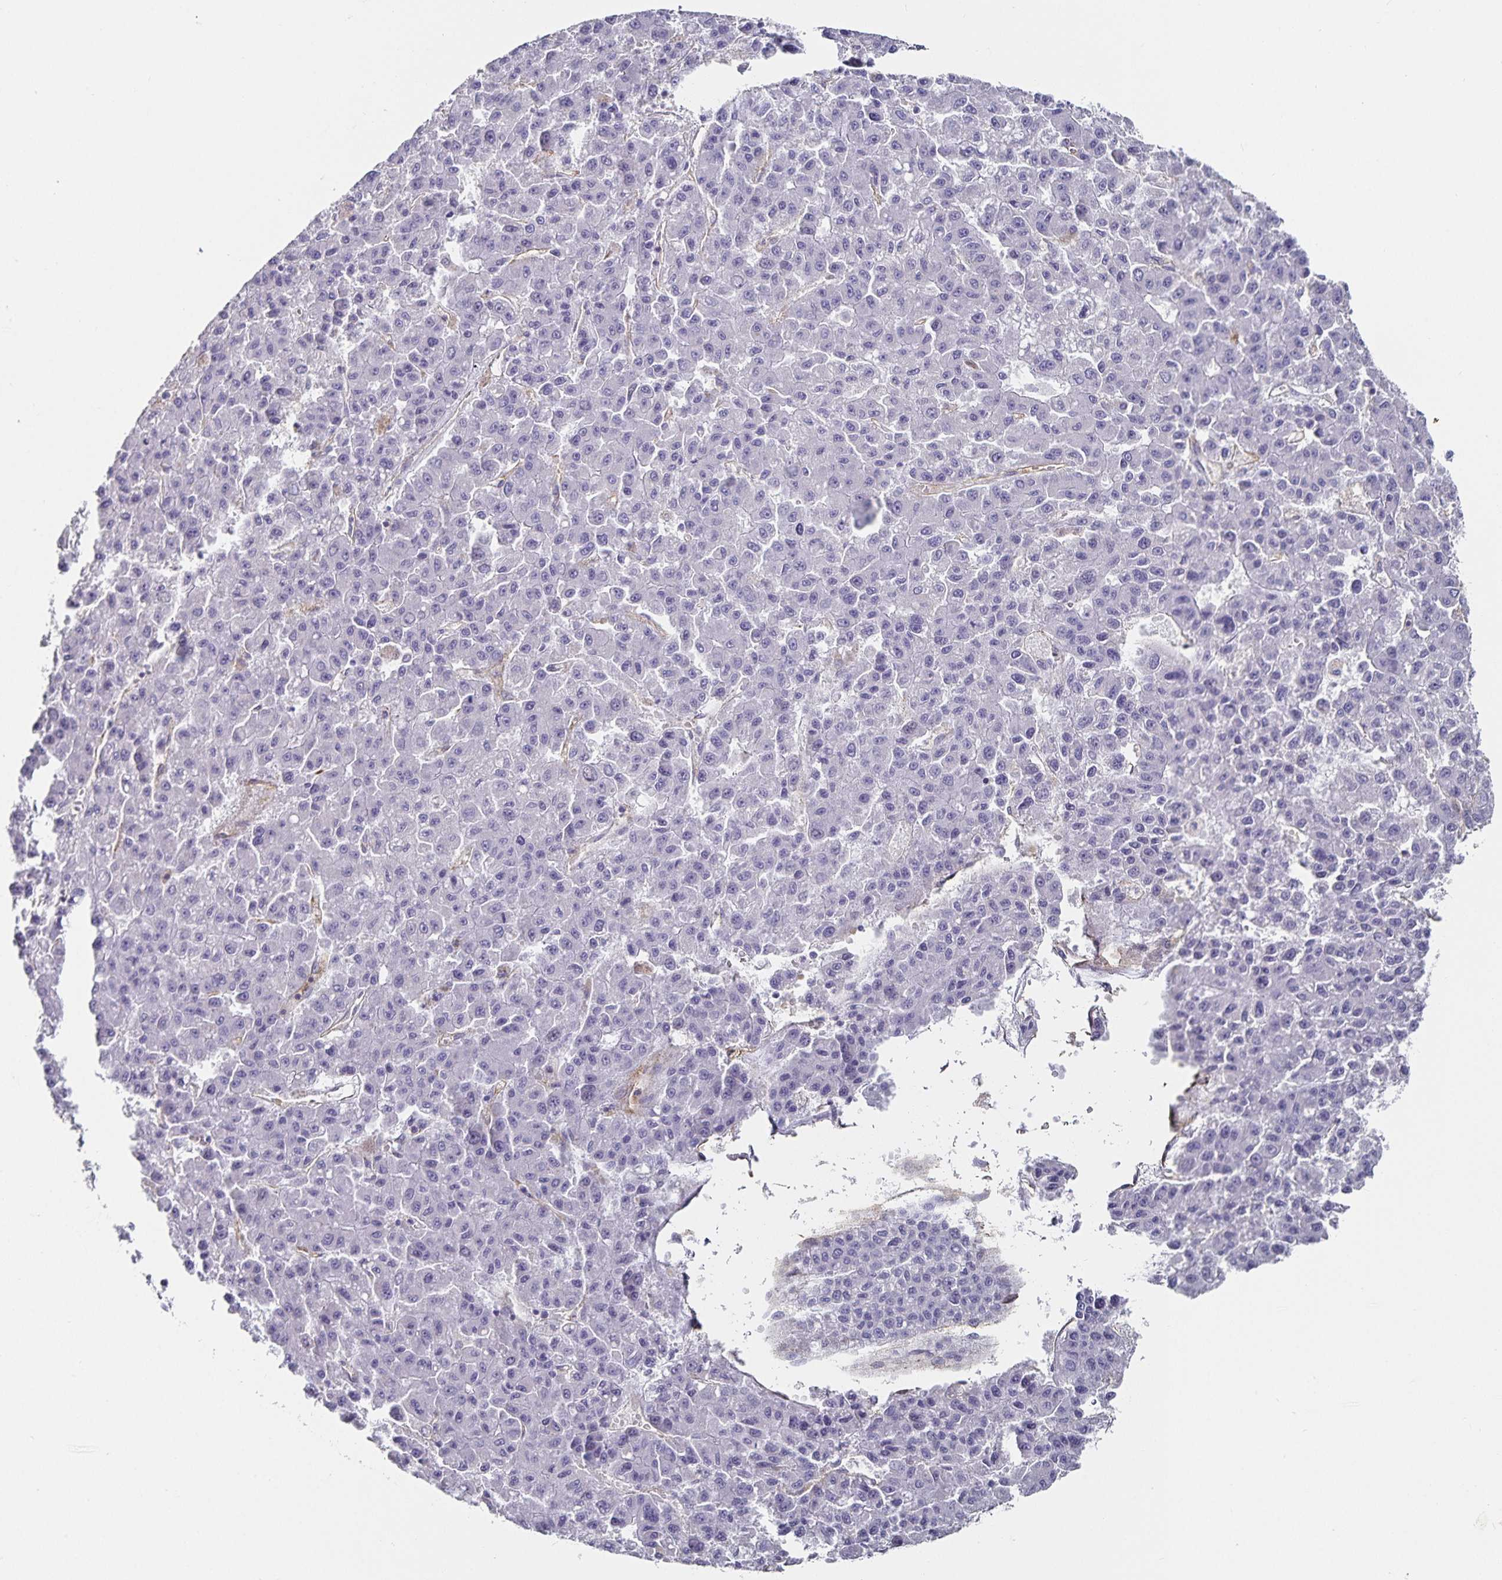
{"staining": {"intensity": "negative", "quantity": "none", "location": "none"}, "tissue": "liver cancer", "cell_type": "Tumor cells", "image_type": "cancer", "snomed": [{"axis": "morphology", "description": "Carcinoma, Hepatocellular, NOS"}, {"axis": "topography", "description": "Liver"}], "caption": "A photomicrograph of human liver hepatocellular carcinoma is negative for staining in tumor cells.", "gene": "PODXL", "patient": {"sex": "male", "age": 70}}